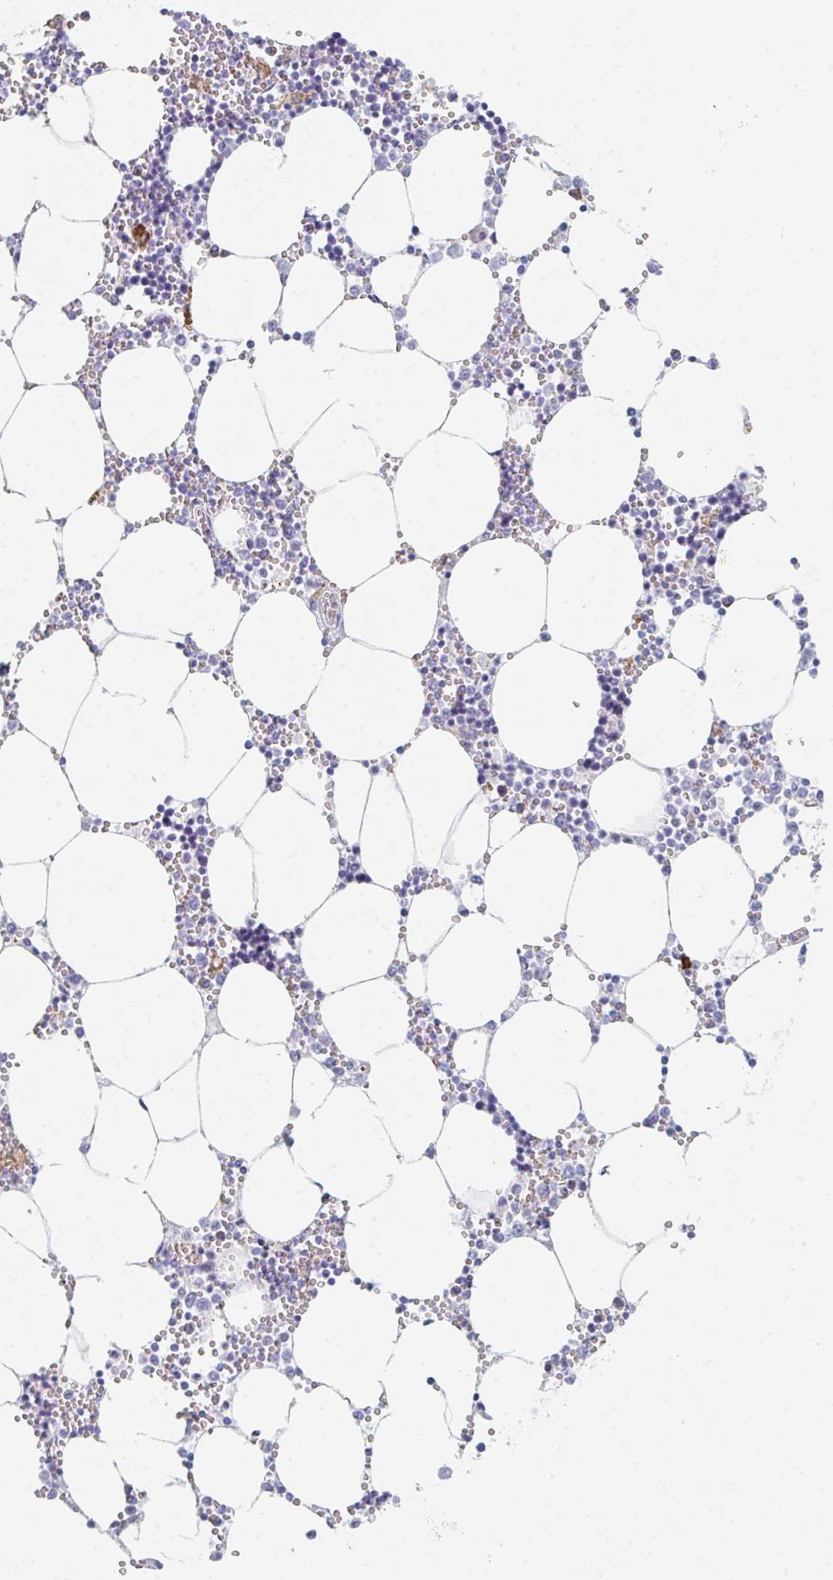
{"staining": {"intensity": "negative", "quantity": "none", "location": "none"}, "tissue": "bone marrow", "cell_type": "Hematopoietic cells", "image_type": "normal", "snomed": [{"axis": "morphology", "description": "Normal tissue, NOS"}, {"axis": "topography", "description": "Bone marrow"}], "caption": "A high-resolution histopathology image shows IHC staining of benign bone marrow, which reveals no significant staining in hematopoietic cells. (DAB IHC with hematoxylin counter stain).", "gene": "DAB2", "patient": {"sex": "male", "age": 54}}